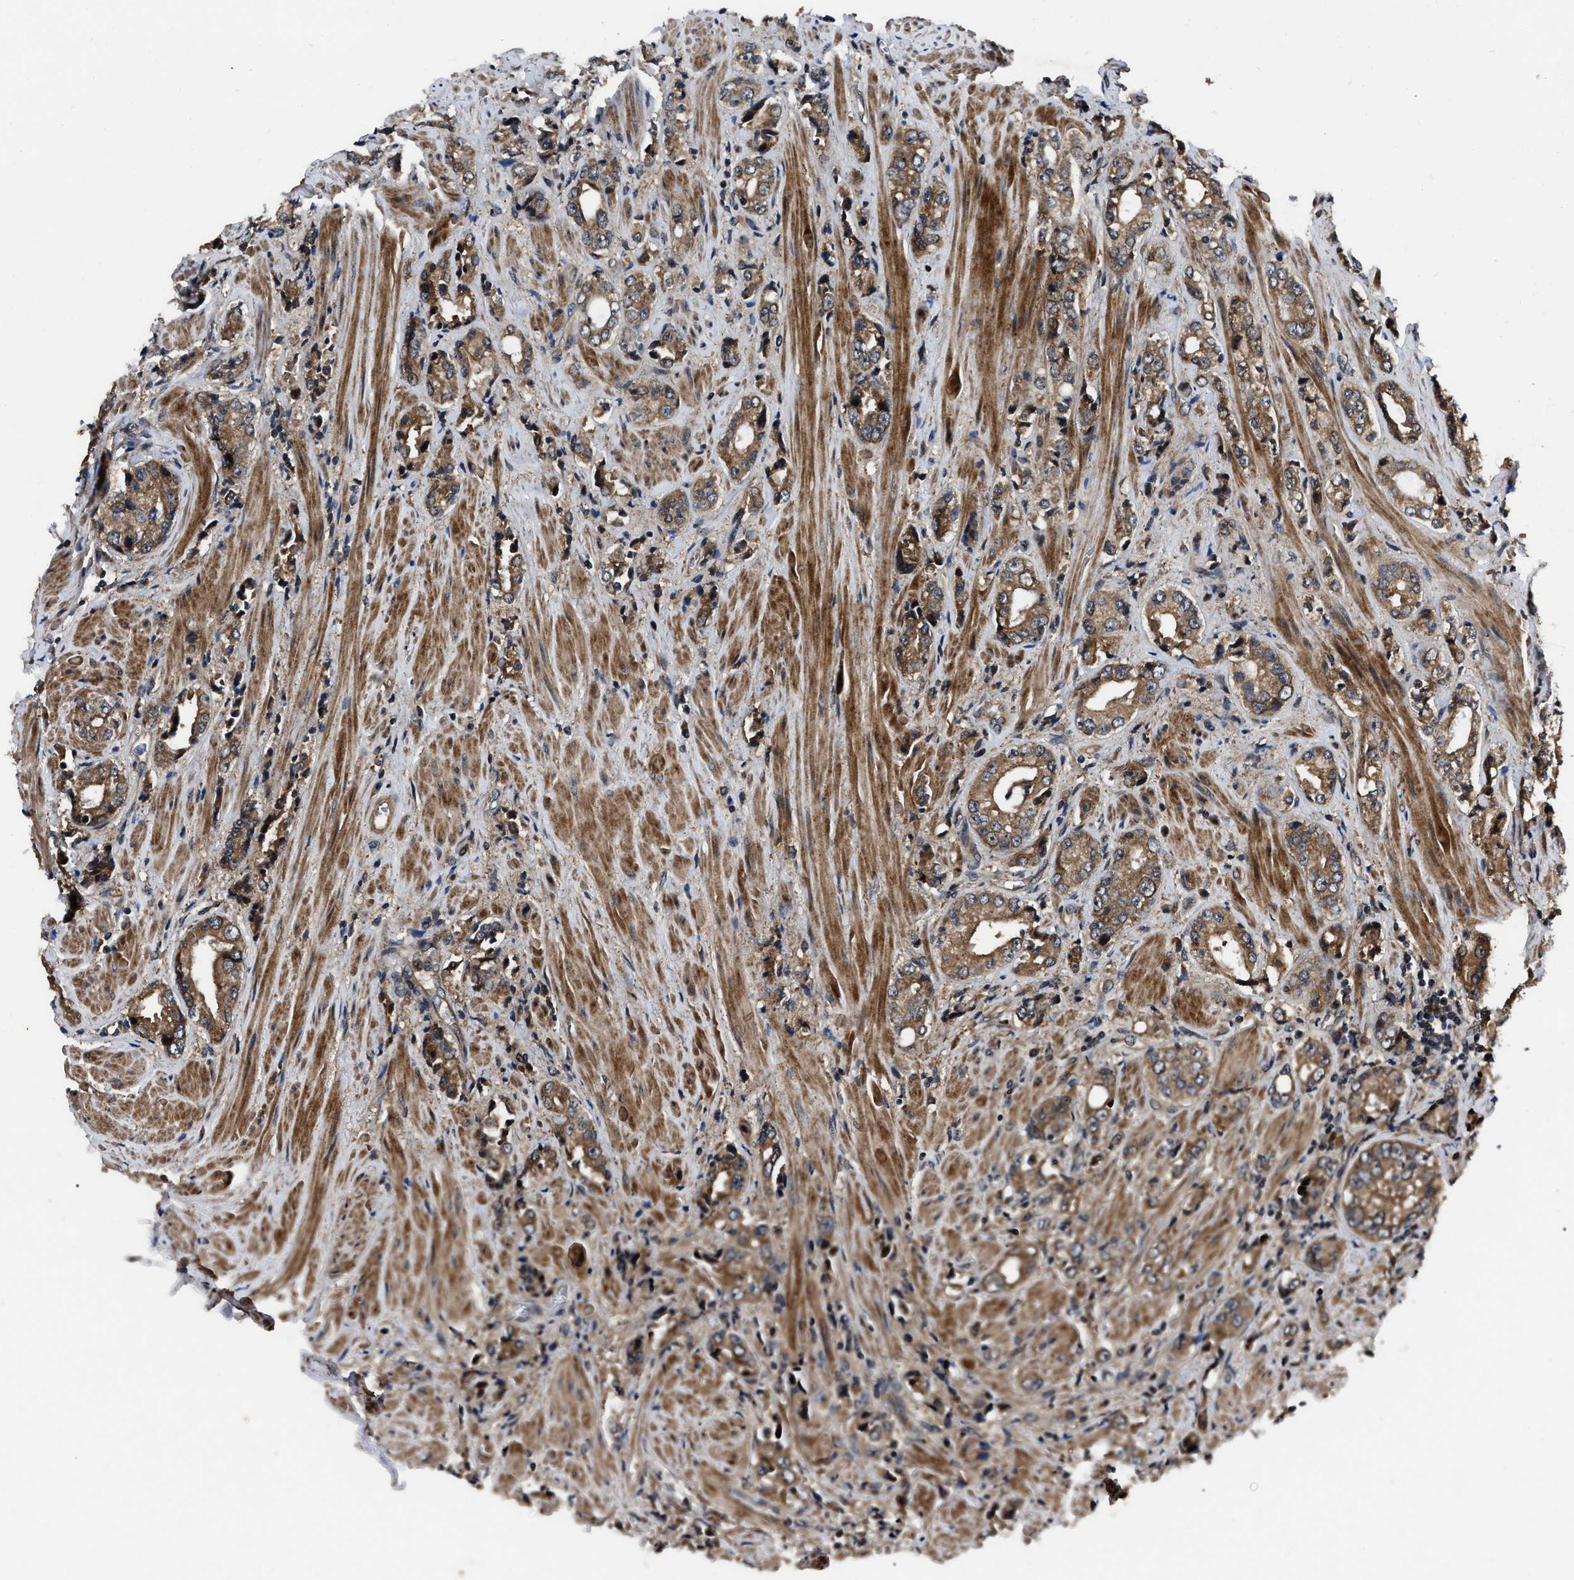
{"staining": {"intensity": "moderate", "quantity": ">75%", "location": "cytoplasmic/membranous"}, "tissue": "prostate cancer", "cell_type": "Tumor cells", "image_type": "cancer", "snomed": [{"axis": "morphology", "description": "Adenocarcinoma, High grade"}, {"axis": "topography", "description": "Prostate"}], "caption": "Adenocarcinoma (high-grade) (prostate) tissue exhibits moderate cytoplasmic/membranous staining in about >75% of tumor cells Immunohistochemistry (ihc) stains the protein in brown and the nuclei are stained blue.", "gene": "PPWD1", "patient": {"sex": "male", "age": 61}}